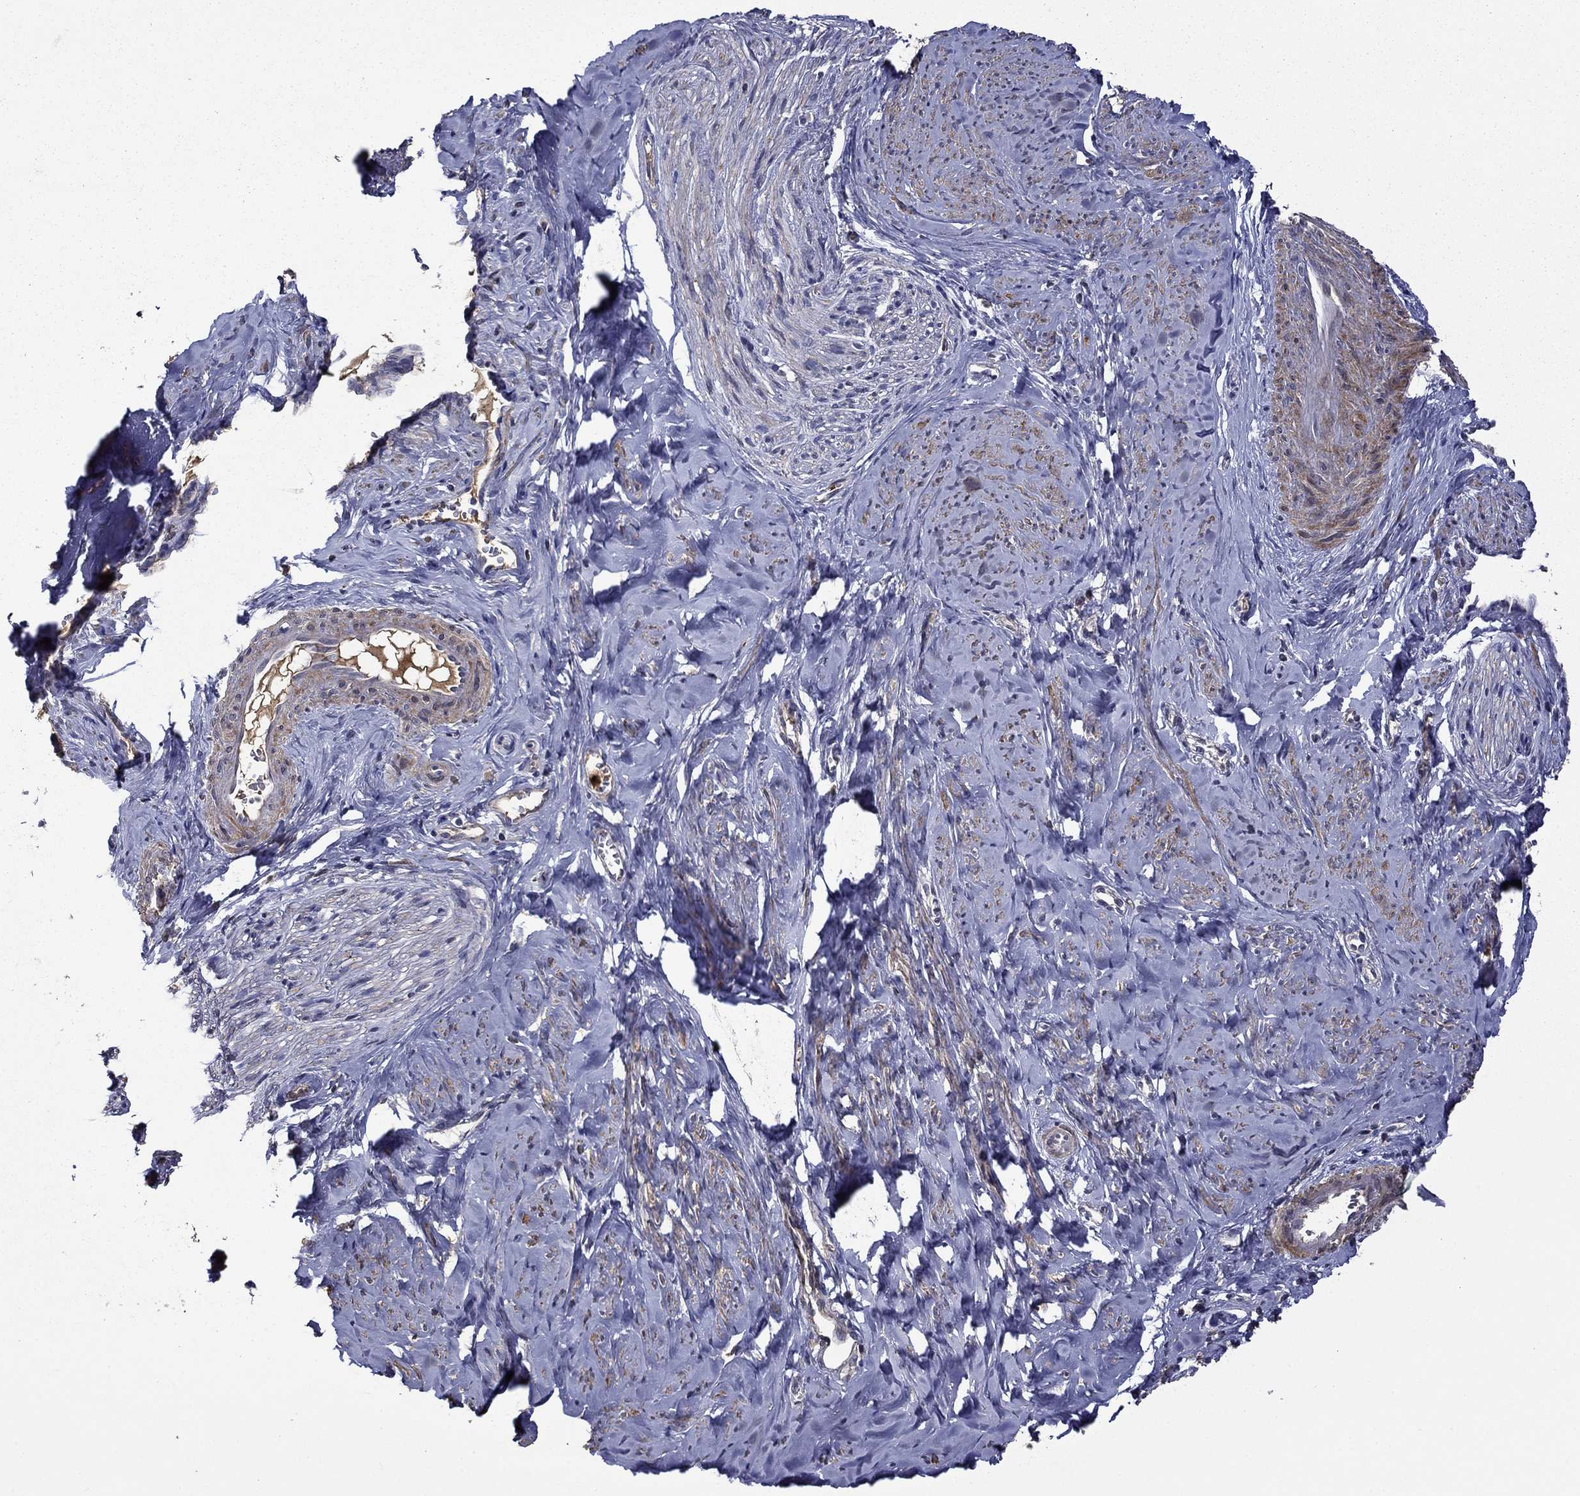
{"staining": {"intensity": "strong", "quantity": "25%-75%", "location": "cytoplasmic/membranous"}, "tissue": "smooth muscle", "cell_type": "Smooth muscle cells", "image_type": "normal", "snomed": [{"axis": "morphology", "description": "Normal tissue, NOS"}, {"axis": "topography", "description": "Smooth muscle"}], "caption": "About 25%-75% of smooth muscle cells in unremarkable smooth muscle demonstrate strong cytoplasmic/membranous protein expression as visualized by brown immunohistochemical staining.", "gene": "SATB1", "patient": {"sex": "female", "age": 48}}